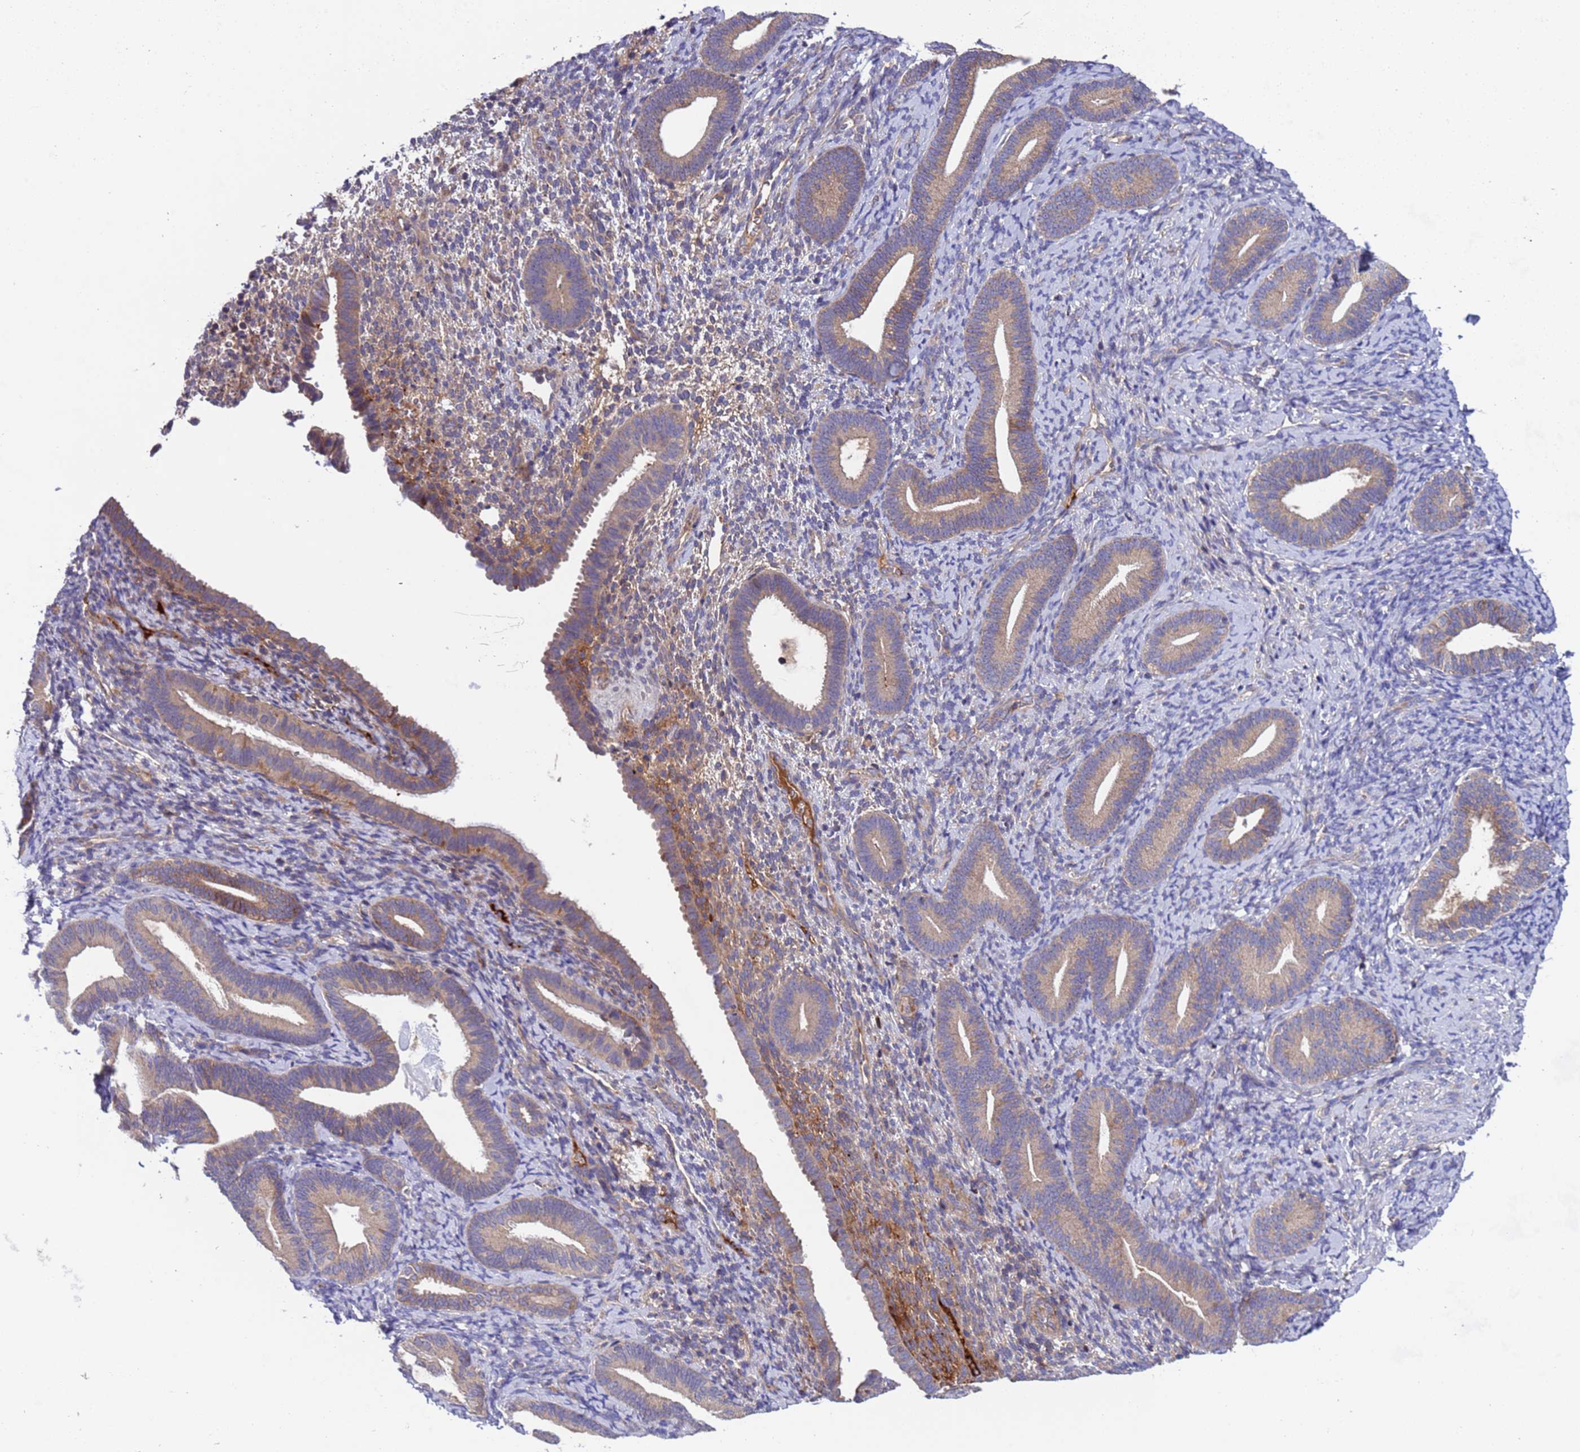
{"staining": {"intensity": "weak", "quantity": "<25%", "location": "cytoplasmic/membranous"}, "tissue": "endometrium", "cell_type": "Cells in endometrial stroma", "image_type": "normal", "snomed": [{"axis": "morphology", "description": "Normal tissue, NOS"}, {"axis": "topography", "description": "Endometrium"}], "caption": "High magnification brightfield microscopy of benign endometrium stained with DAB (3,3'-diaminobenzidine) (brown) and counterstained with hematoxylin (blue): cells in endometrial stroma show no significant expression.", "gene": "PARP16", "patient": {"sex": "female", "age": 65}}